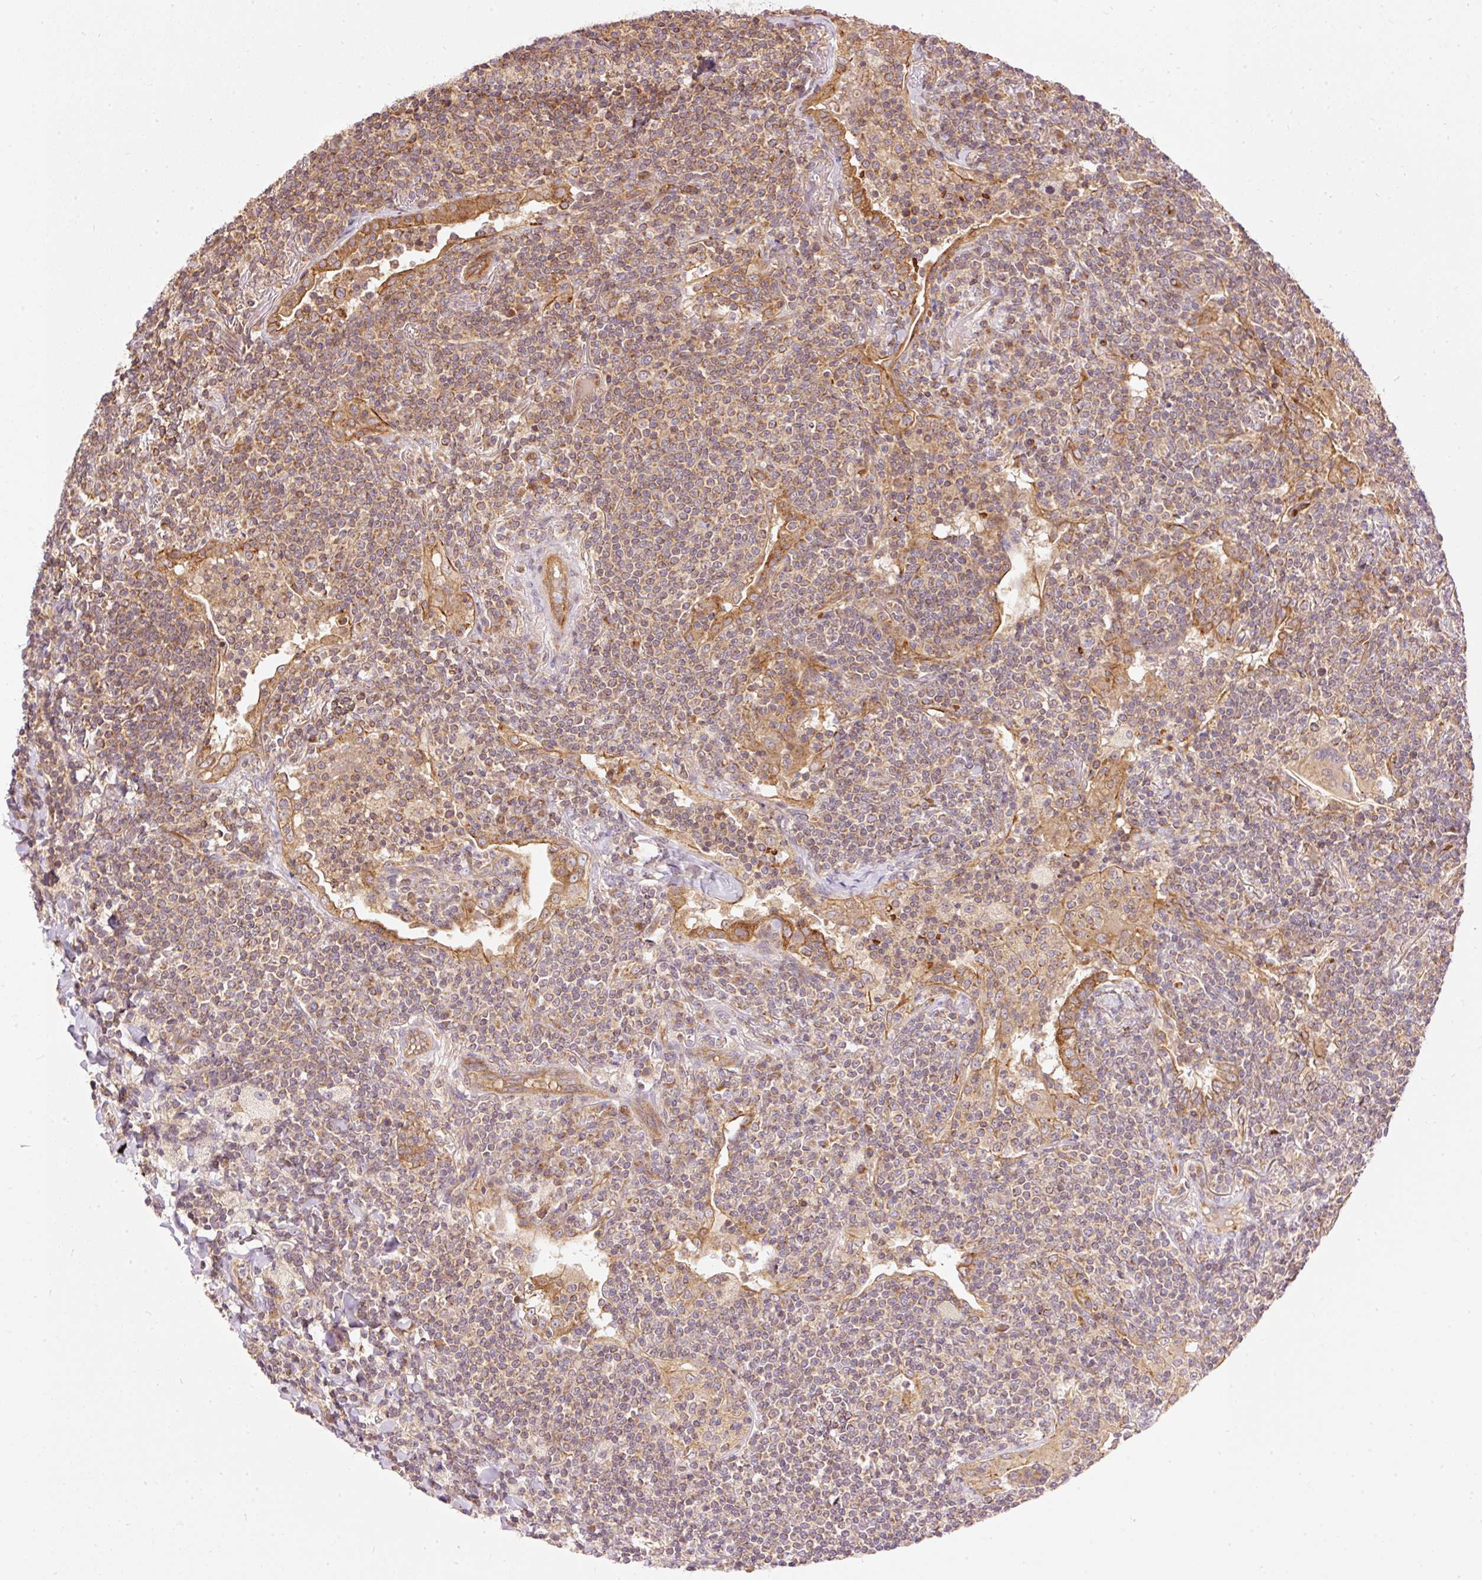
{"staining": {"intensity": "moderate", "quantity": "25%-75%", "location": "cytoplasmic/membranous"}, "tissue": "lymphoma", "cell_type": "Tumor cells", "image_type": "cancer", "snomed": [{"axis": "morphology", "description": "Malignant lymphoma, non-Hodgkin's type, Low grade"}, {"axis": "topography", "description": "Lung"}], "caption": "A photomicrograph of human lymphoma stained for a protein displays moderate cytoplasmic/membranous brown staining in tumor cells.", "gene": "ADCY4", "patient": {"sex": "female", "age": 71}}